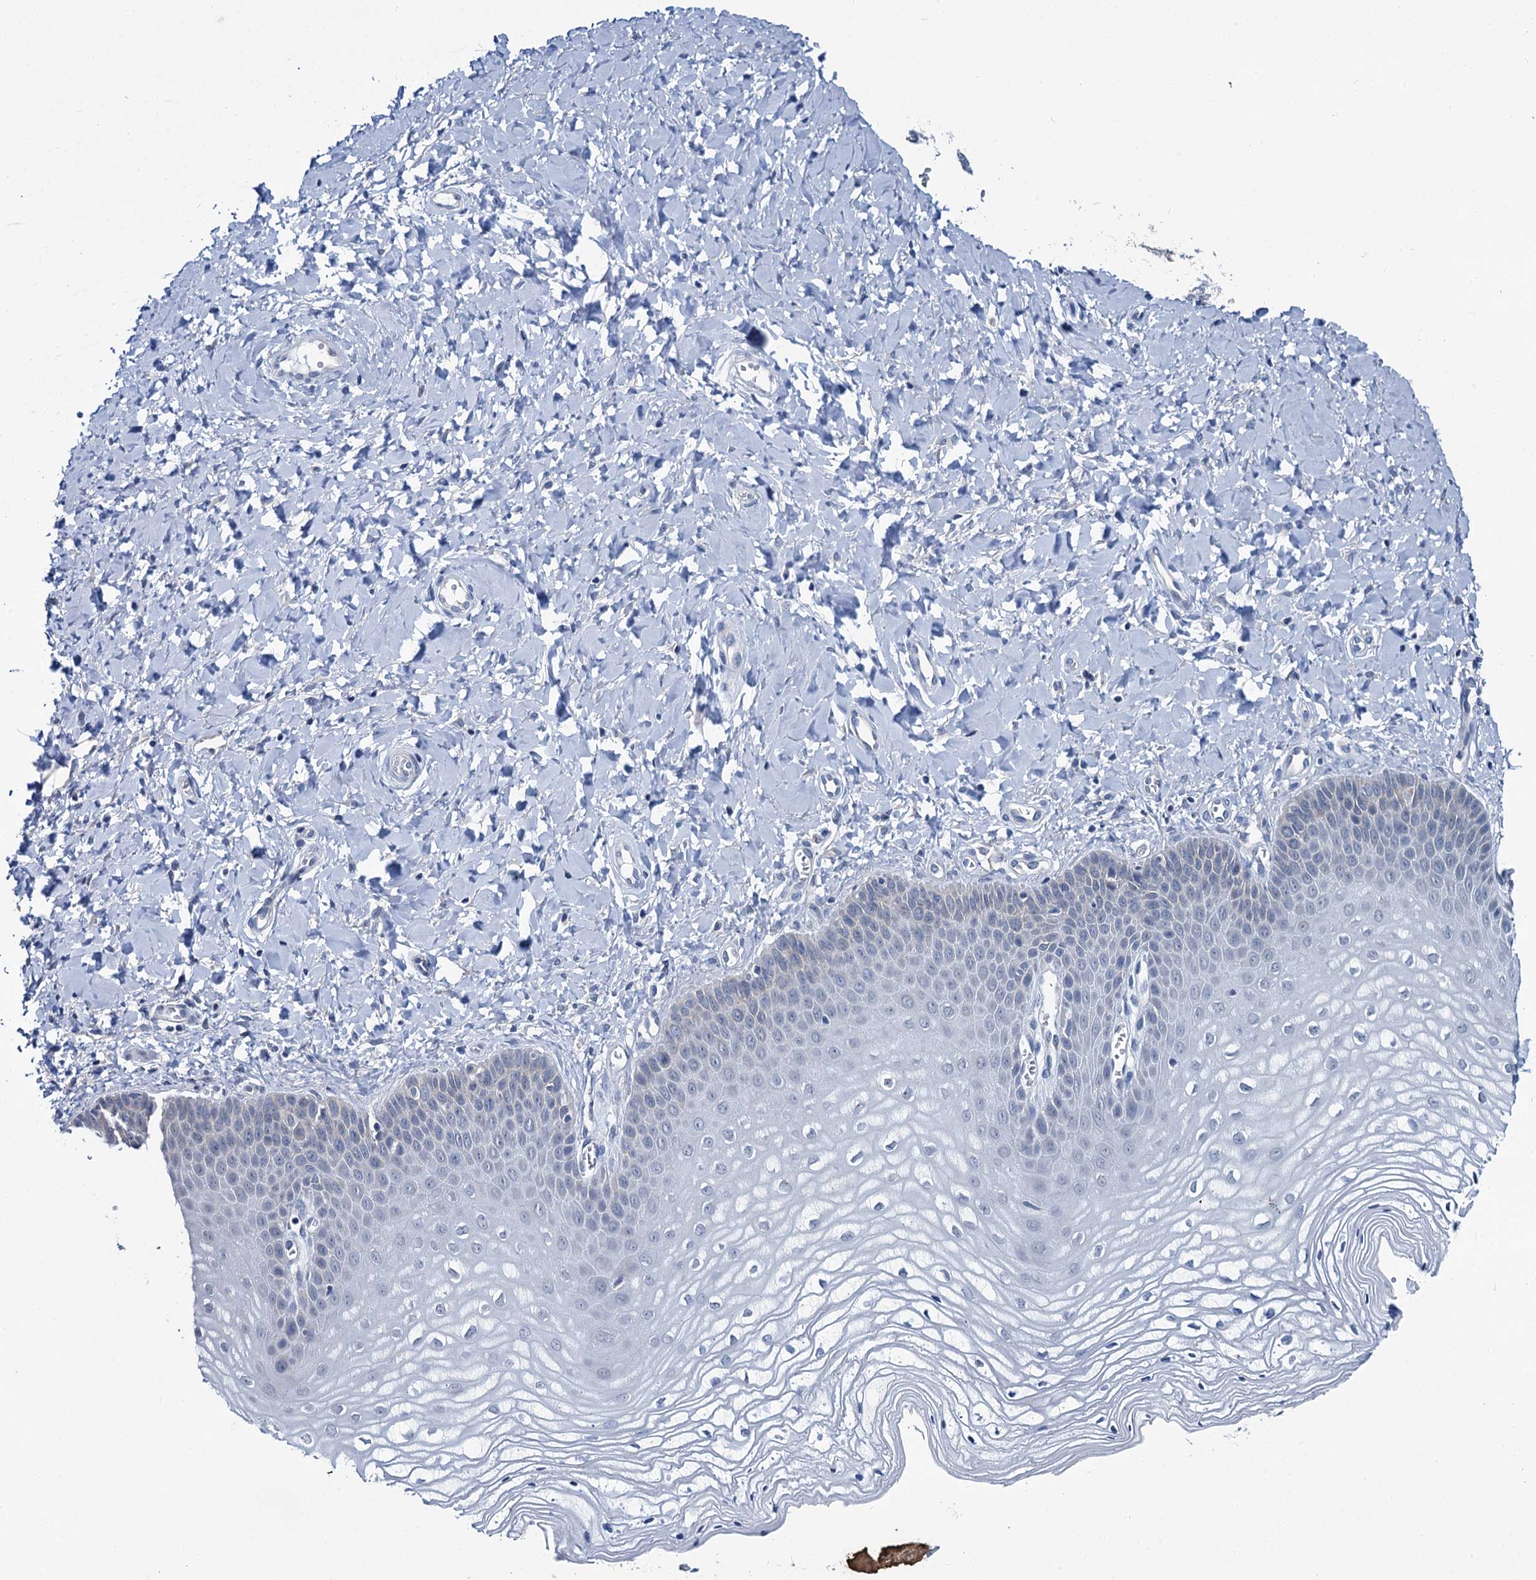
{"staining": {"intensity": "negative", "quantity": "none", "location": "none"}, "tissue": "vagina", "cell_type": "Squamous epithelial cells", "image_type": "normal", "snomed": [{"axis": "morphology", "description": "Normal tissue, NOS"}, {"axis": "topography", "description": "Vagina"}, {"axis": "topography", "description": "Cervix"}], "caption": "High power microscopy image of an immunohistochemistry photomicrograph of unremarkable vagina, revealing no significant positivity in squamous epithelial cells.", "gene": "MIOX", "patient": {"sex": "female", "age": 40}}